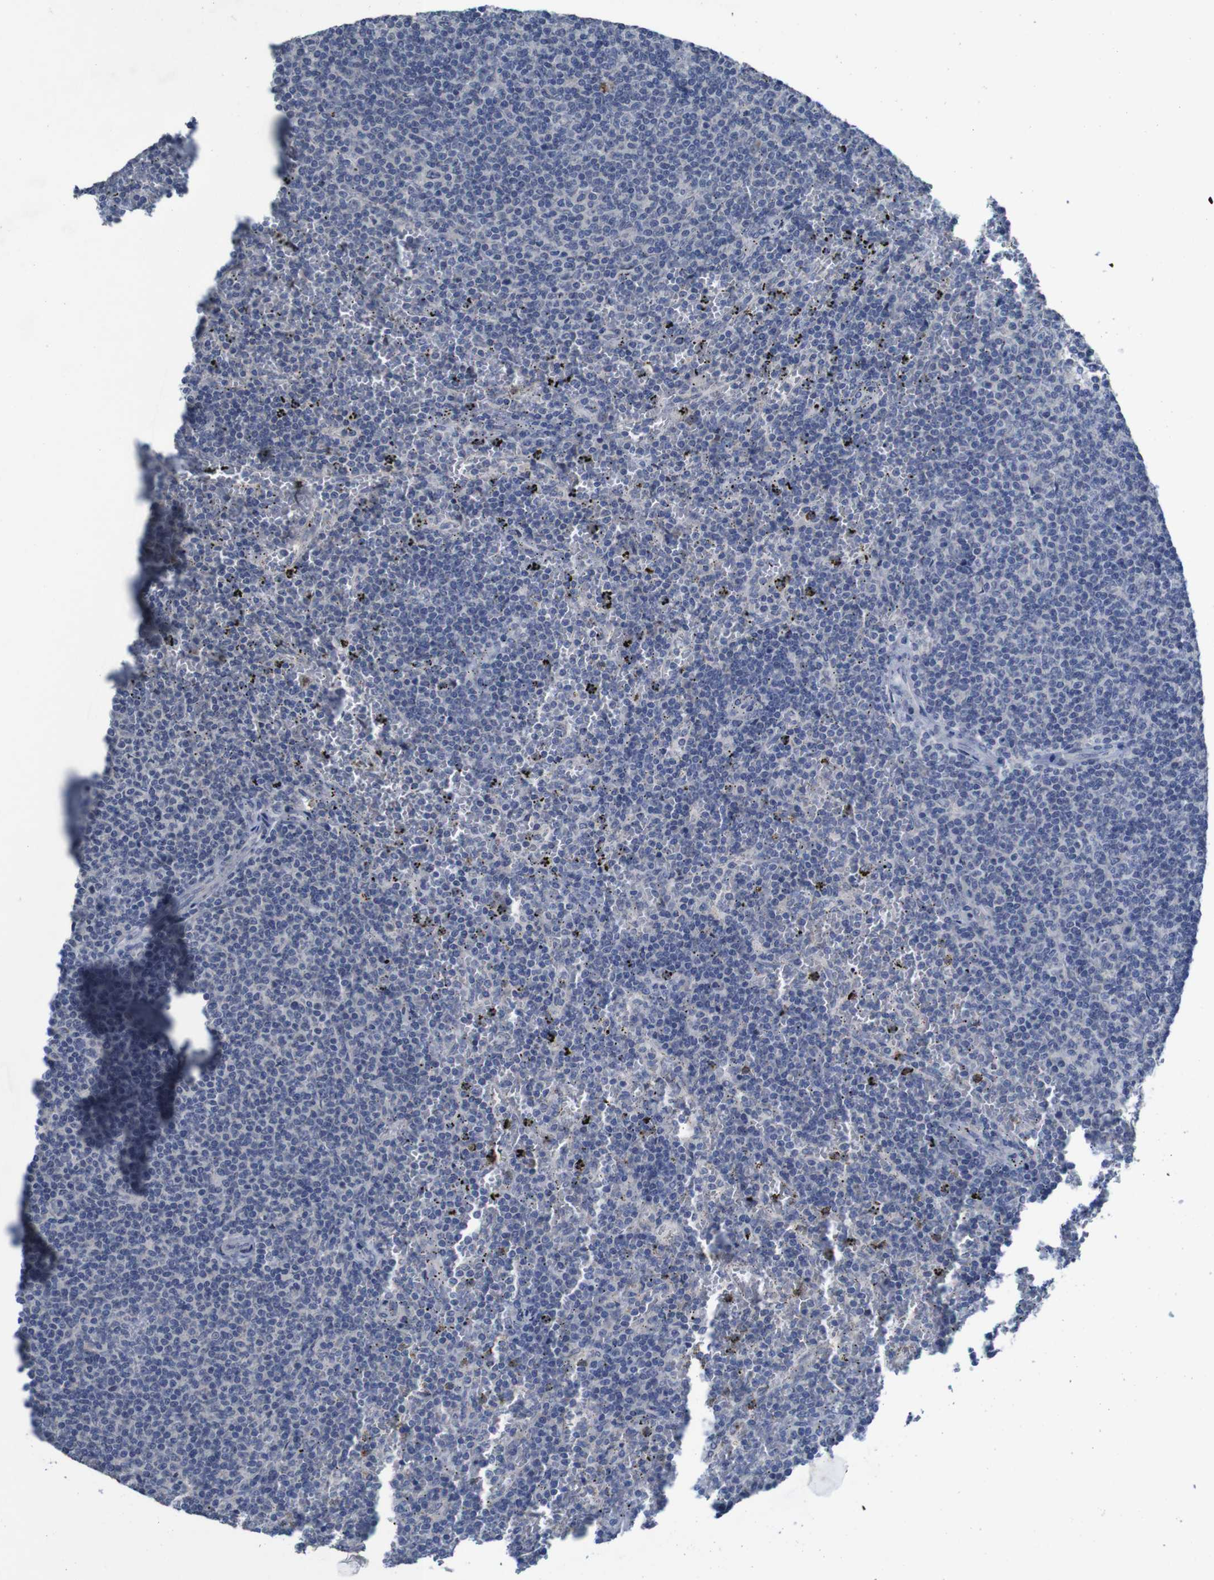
{"staining": {"intensity": "negative", "quantity": "none", "location": "none"}, "tissue": "lymphoma", "cell_type": "Tumor cells", "image_type": "cancer", "snomed": [{"axis": "morphology", "description": "Malignant lymphoma, non-Hodgkin's type, Low grade"}, {"axis": "topography", "description": "Spleen"}], "caption": "A histopathology image of low-grade malignant lymphoma, non-Hodgkin's type stained for a protein reveals no brown staining in tumor cells.", "gene": "CLDN18", "patient": {"sex": "female", "age": 50}}